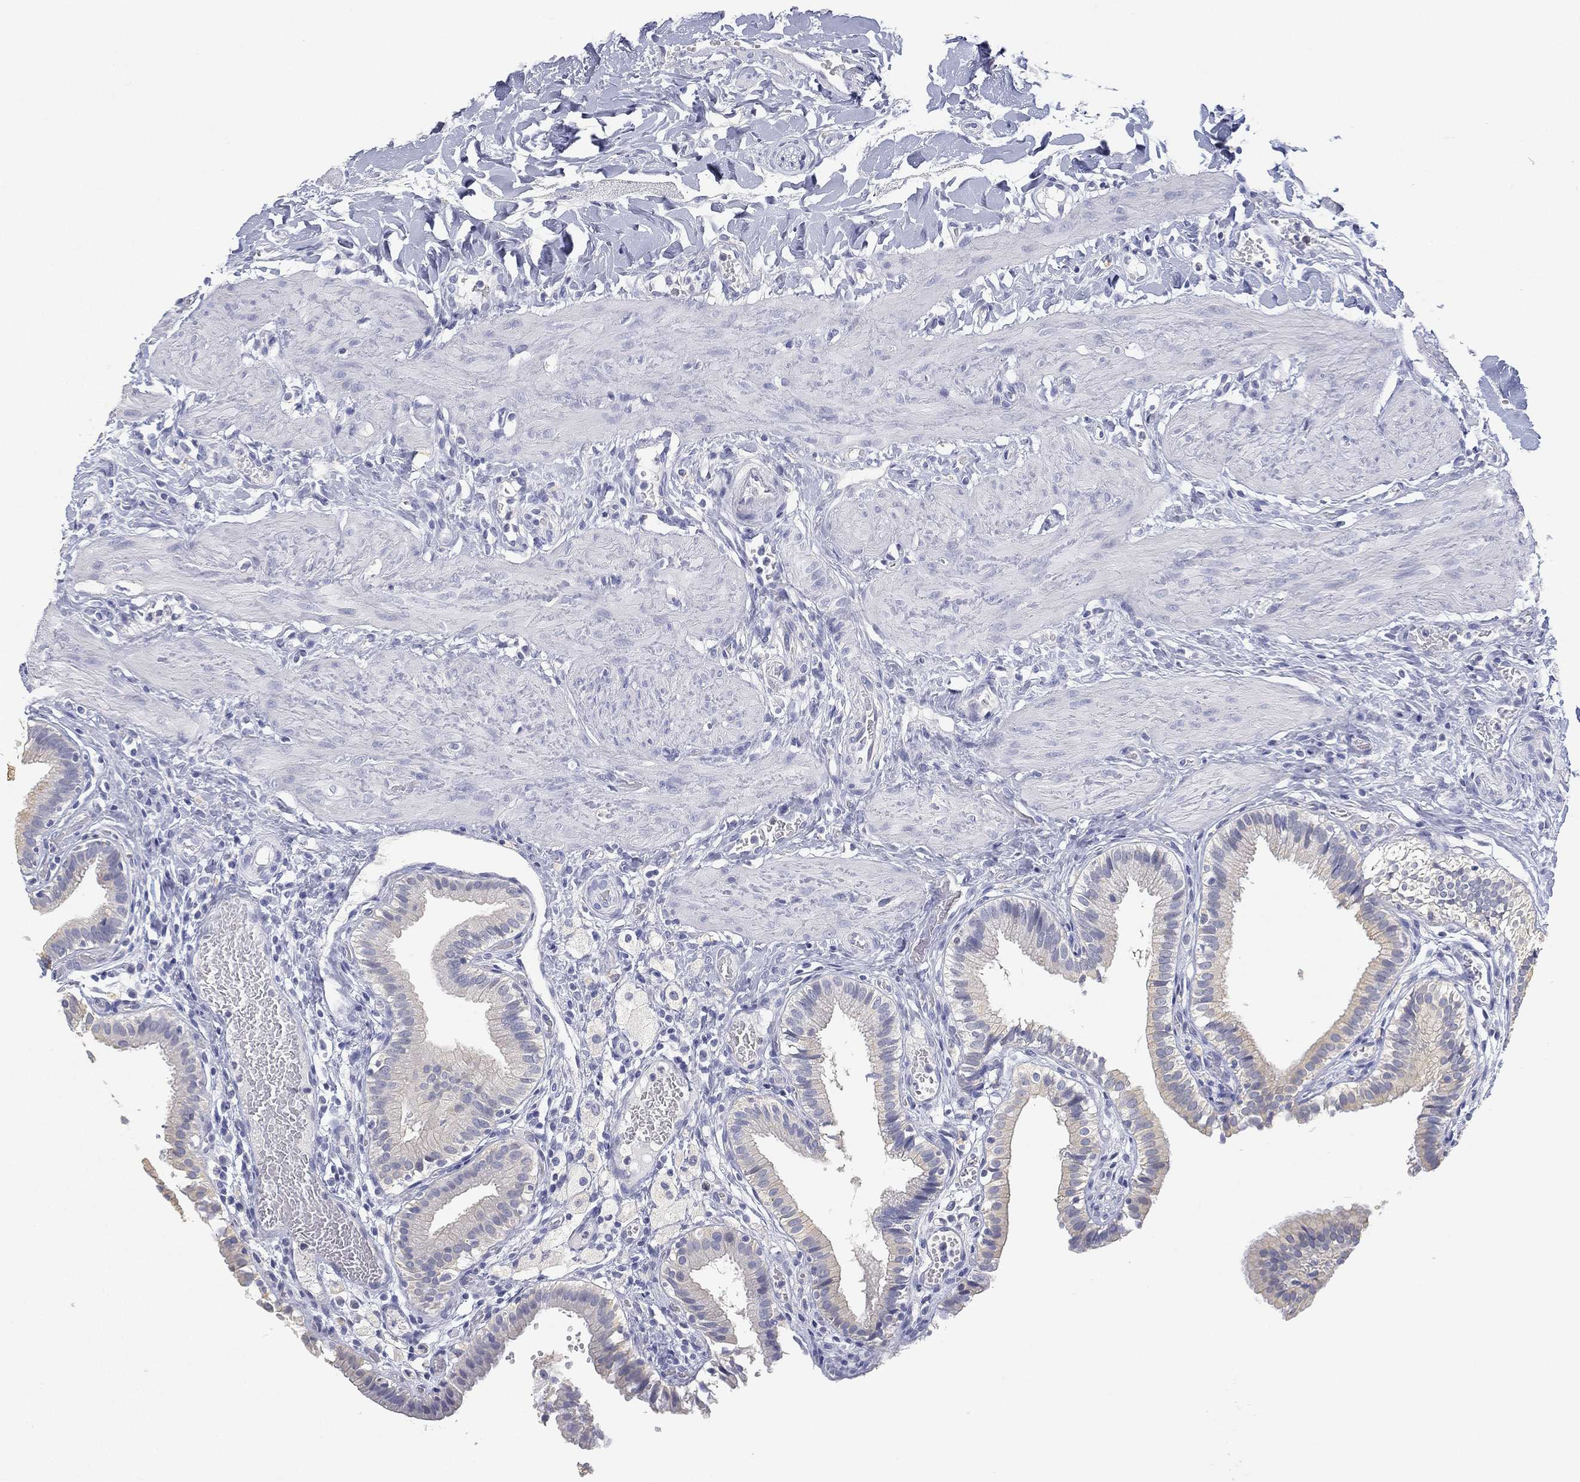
{"staining": {"intensity": "weak", "quantity": "<25%", "location": "cytoplasmic/membranous"}, "tissue": "gallbladder", "cell_type": "Glandular cells", "image_type": "normal", "snomed": [{"axis": "morphology", "description": "Normal tissue, NOS"}, {"axis": "topography", "description": "Gallbladder"}], "caption": "Immunohistochemical staining of normal human gallbladder exhibits no significant staining in glandular cells.", "gene": "FMO1", "patient": {"sex": "female", "age": 24}}